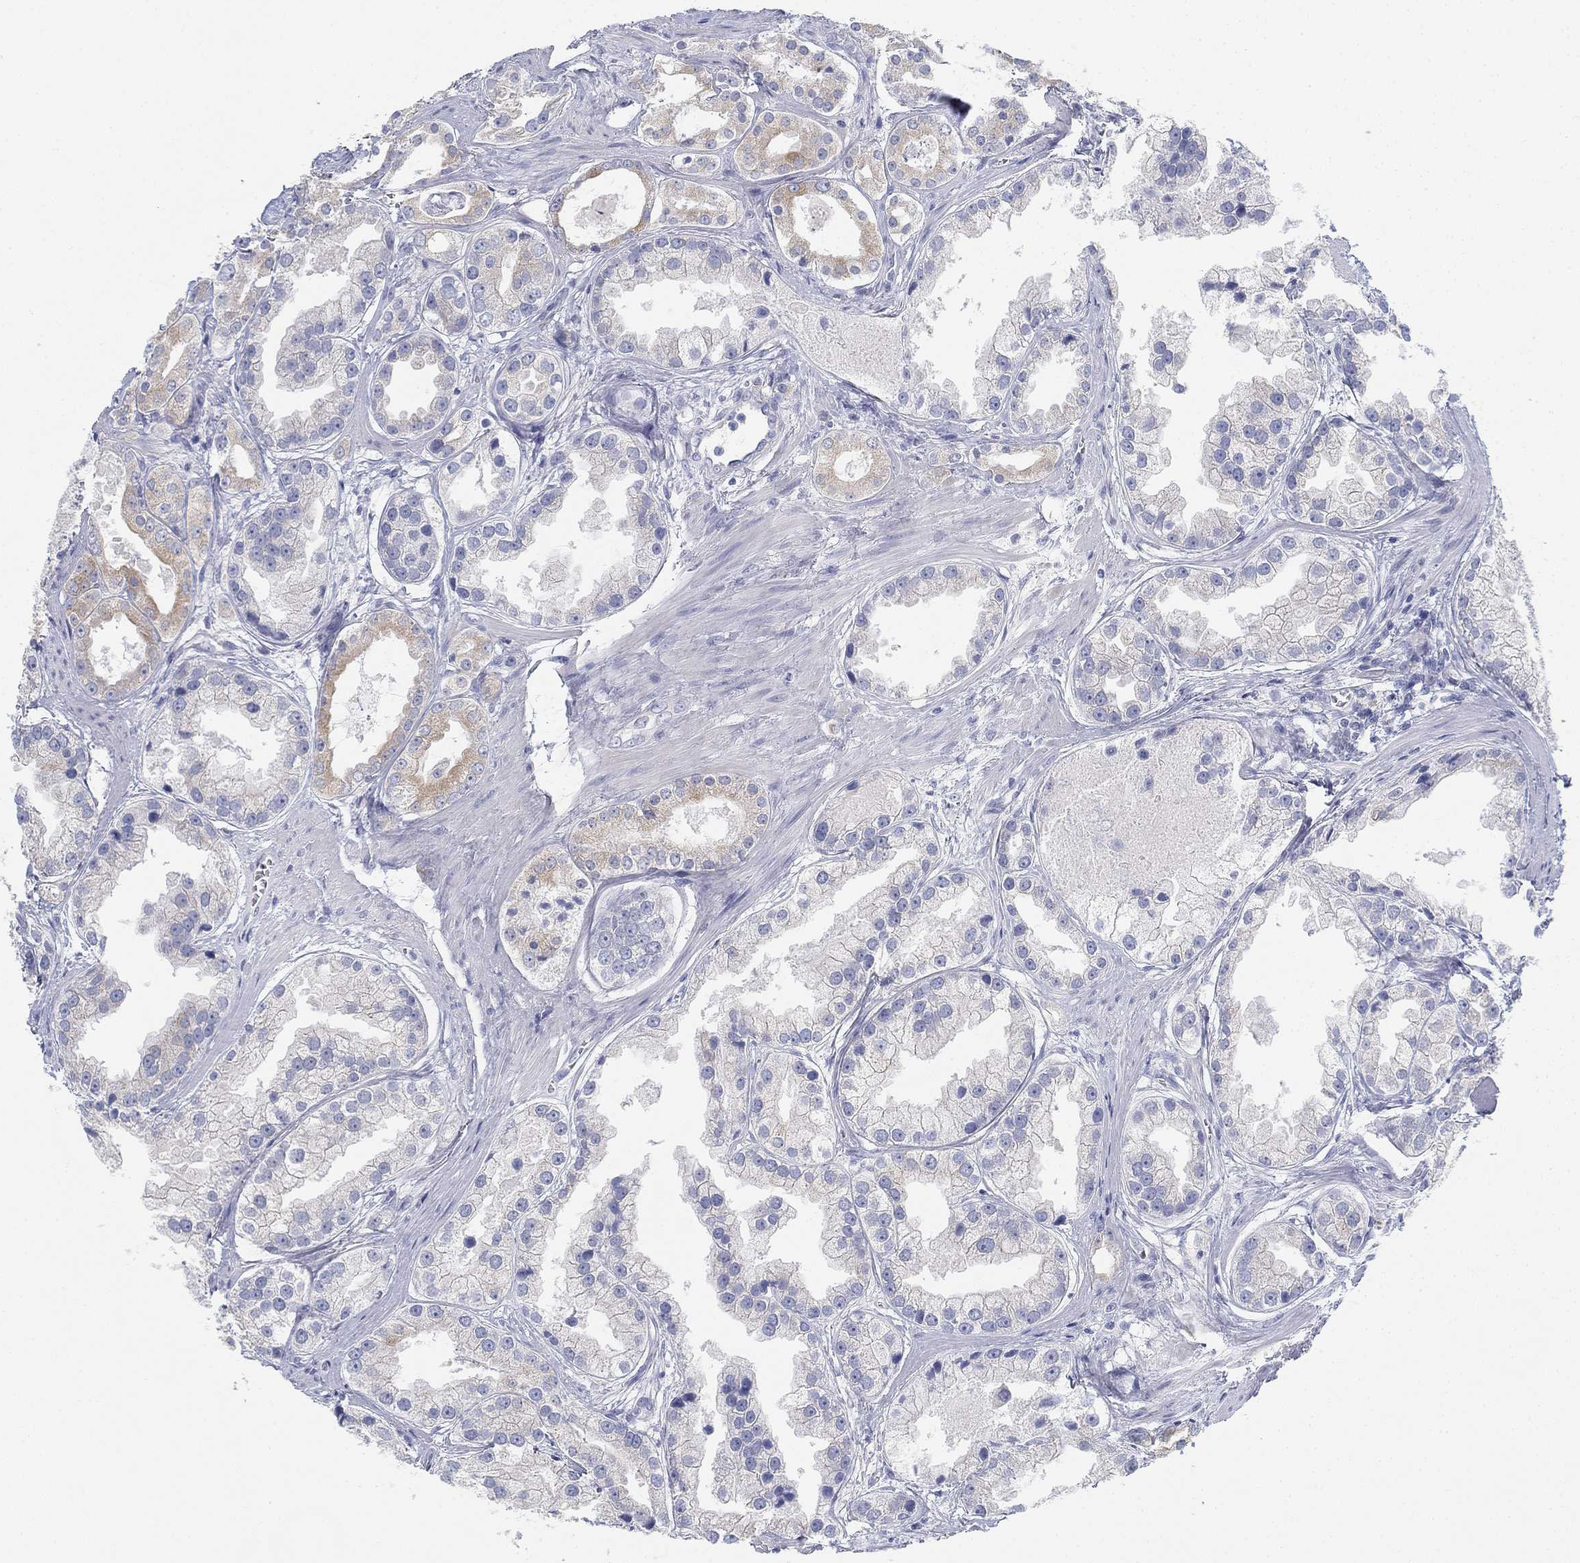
{"staining": {"intensity": "moderate", "quantity": "<25%", "location": "cytoplasmic/membranous"}, "tissue": "prostate cancer", "cell_type": "Tumor cells", "image_type": "cancer", "snomed": [{"axis": "morphology", "description": "Adenocarcinoma, NOS"}, {"axis": "topography", "description": "Prostate"}], "caption": "The micrograph demonstrates a brown stain indicating the presence of a protein in the cytoplasmic/membranous of tumor cells in adenocarcinoma (prostate).", "gene": "GCNA", "patient": {"sex": "male", "age": 61}}